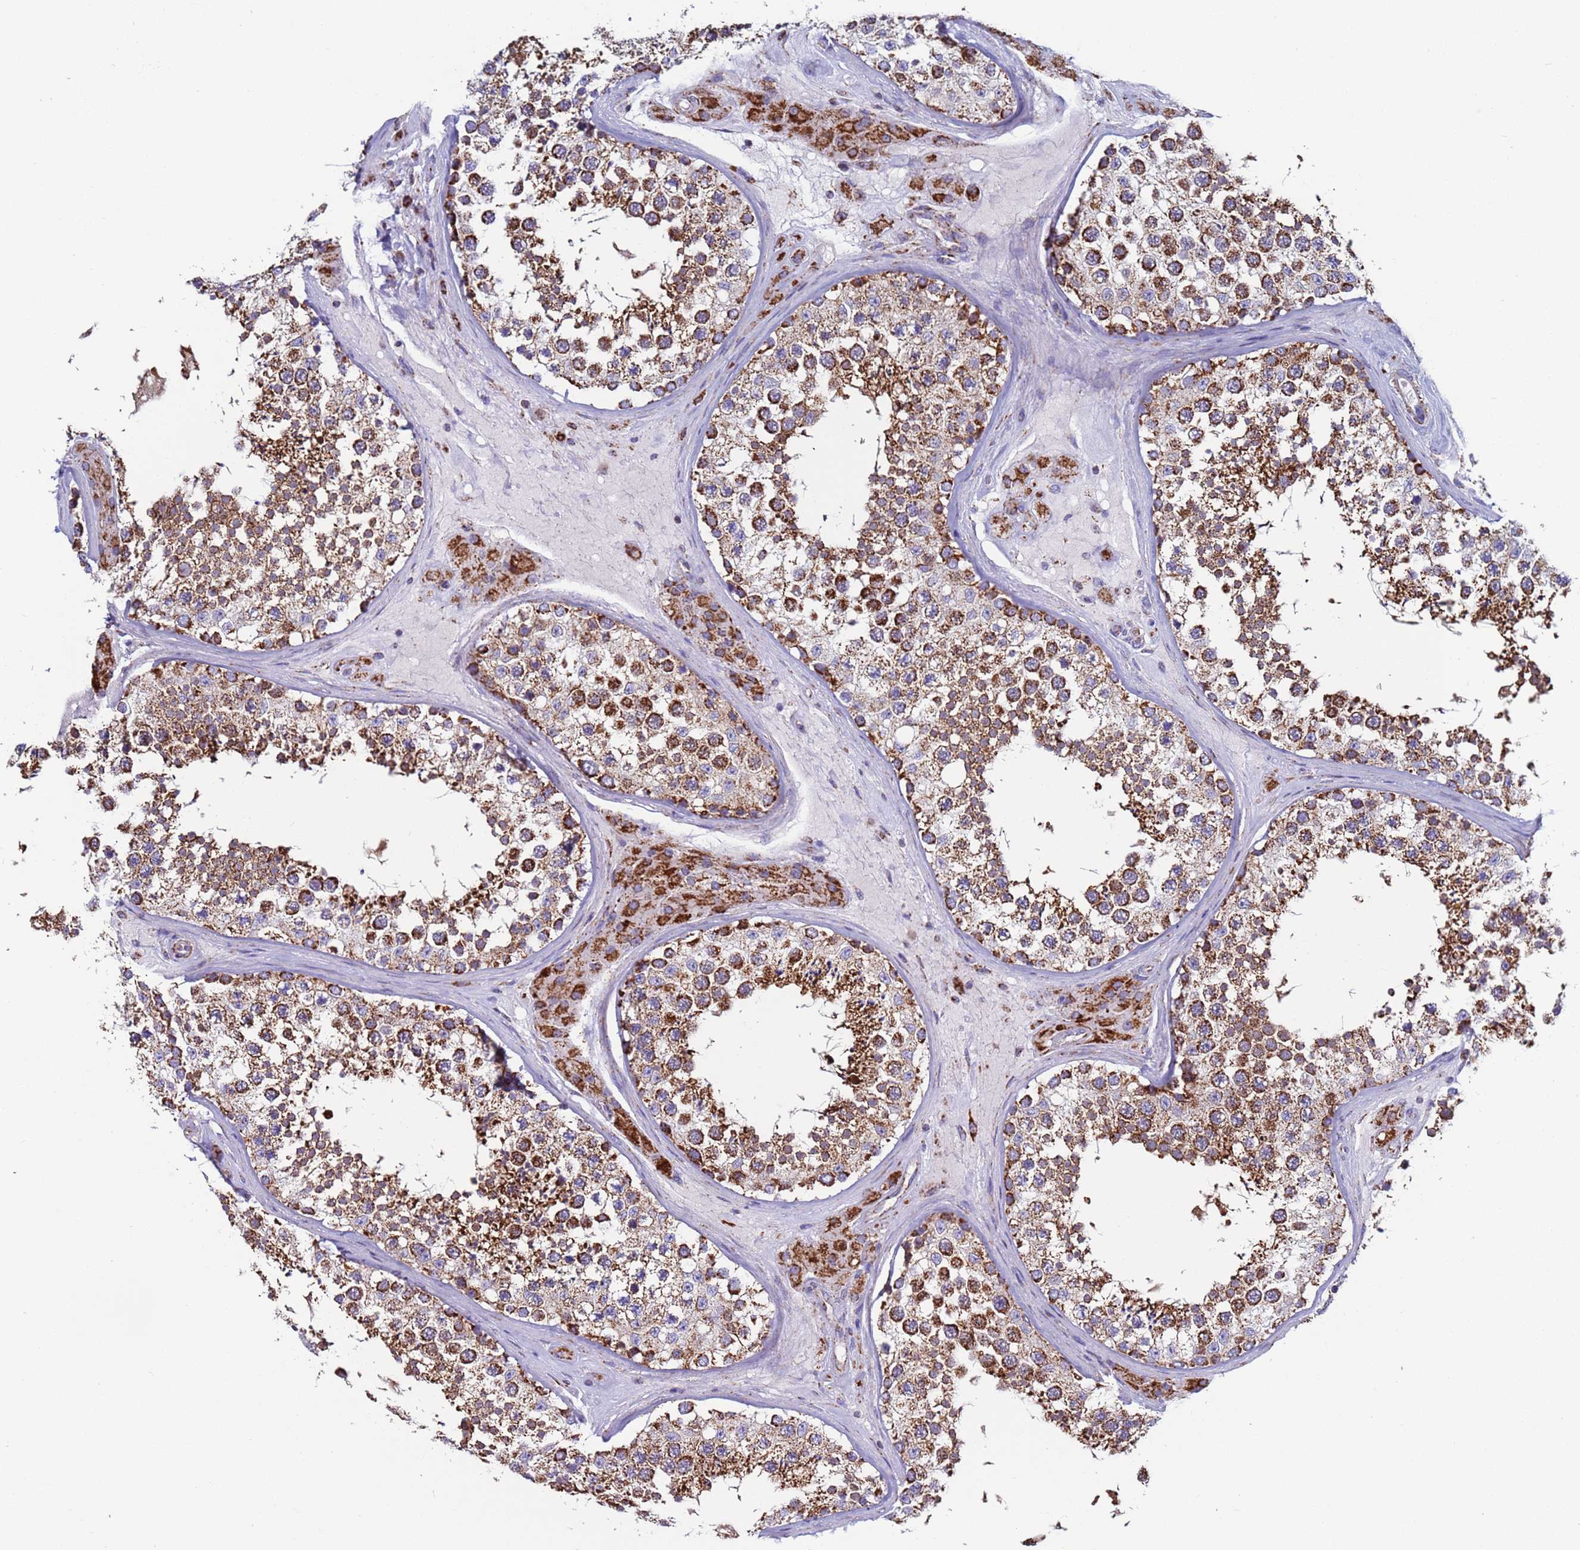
{"staining": {"intensity": "strong", "quantity": ">75%", "location": "cytoplasmic/membranous"}, "tissue": "testis", "cell_type": "Cells in seminiferous ducts", "image_type": "normal", "snomed": [{"axis": "morphology", "description": "Normal tissue, NOS"}, {"axis": "topography", "description": "Testis"}], "caption": "An IHC micrograph of unremarkable tissue is shown. Protein staining in brown labels strong cytoplasmic/membranous positivity in testis within cells in seminiferous ducts. The protein of interest is stained brown, and the nuclei are stained in blue (DAB (3,3'-diaminobenzidine) IHC with brightfield microscopy, high magnification).", "gene": "ZBTB39", "patient": {"sex": "male", "age": 46}}